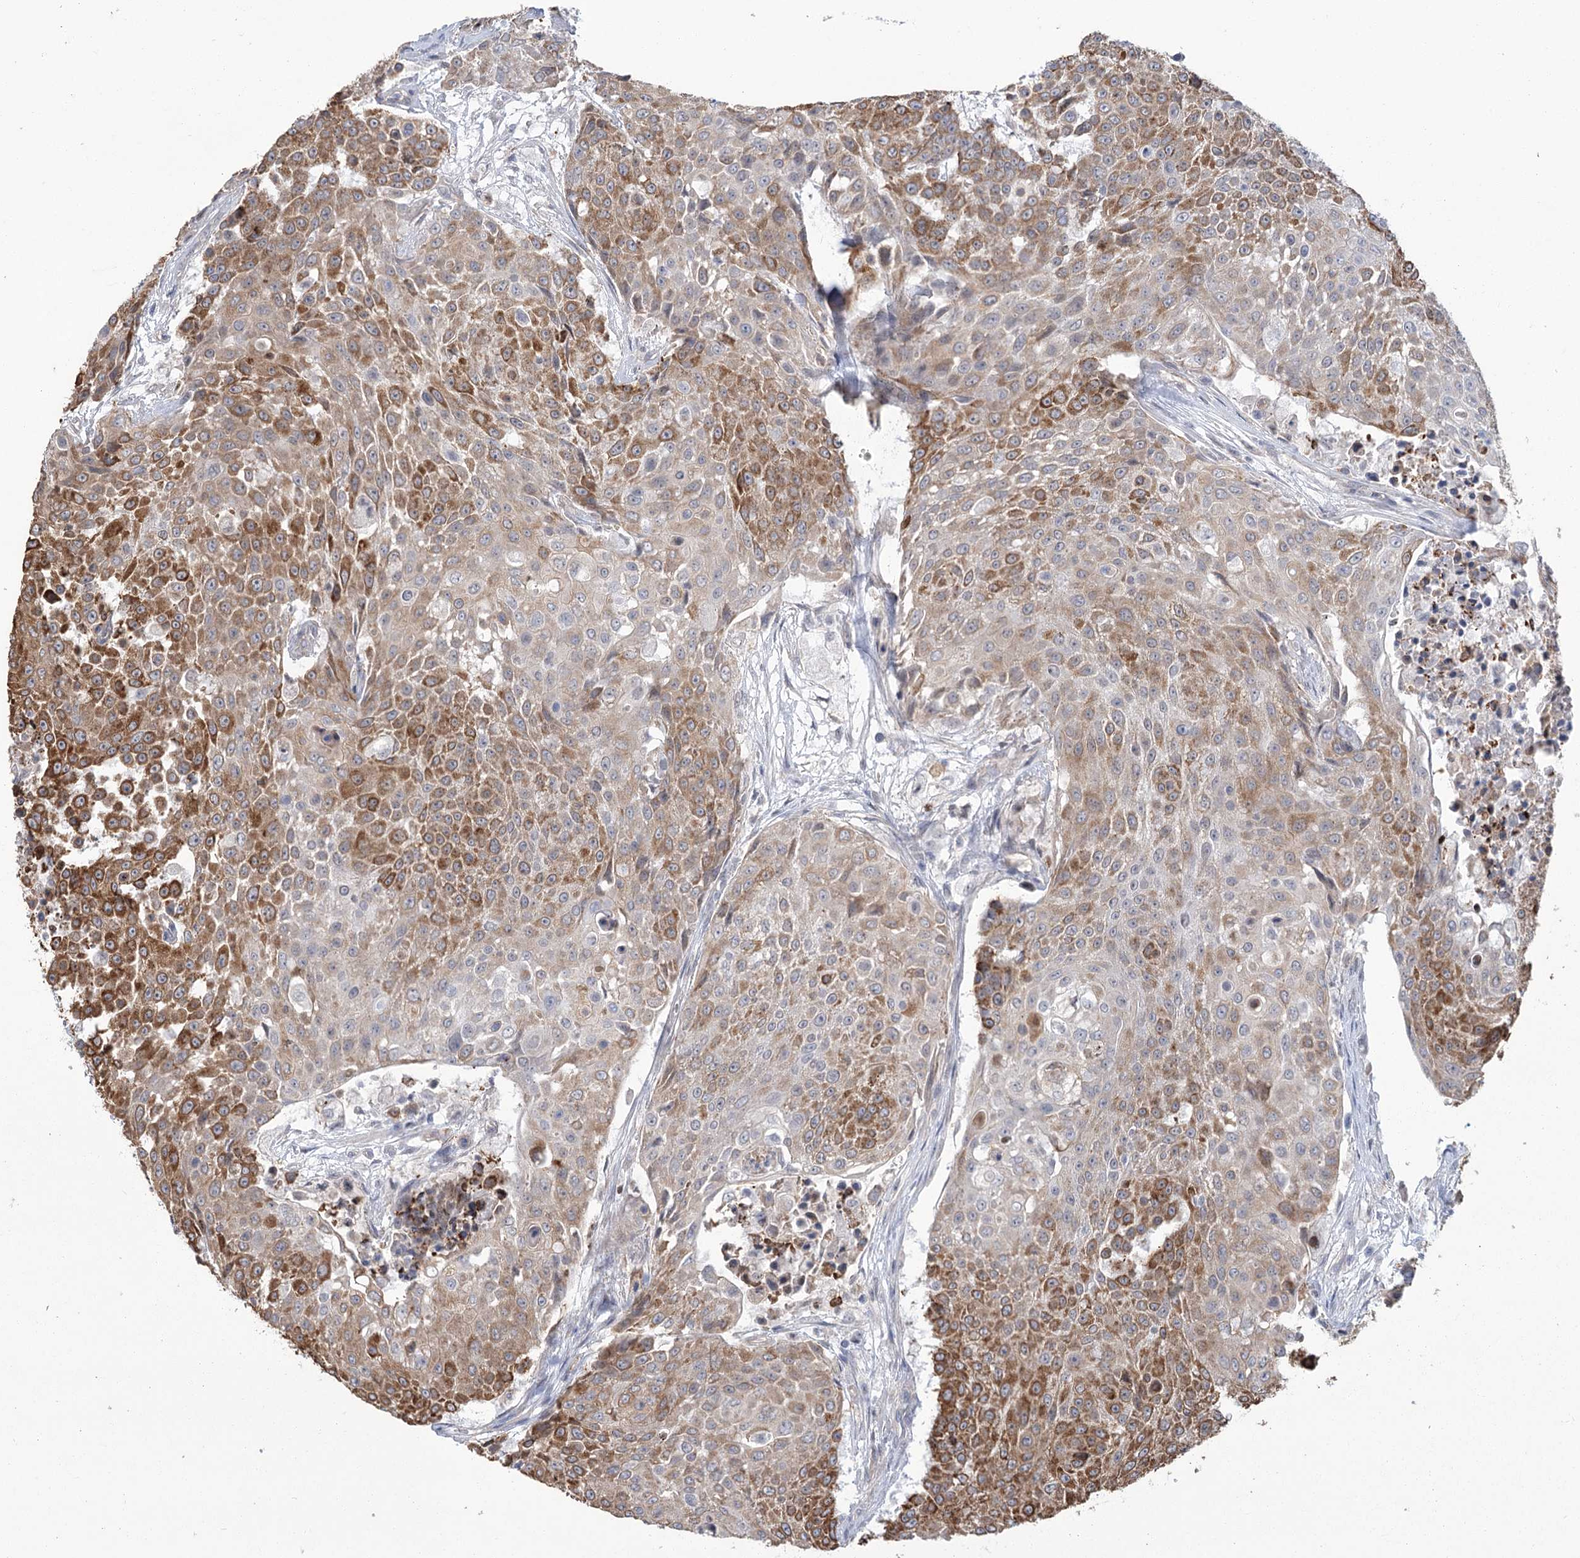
{"staining": {"intensity": "moderate", "quantity": ">75%", "location": "cytoplasmic/membranous"}, "tissue": "urothelial cancer", "cell_type": "Tumor cells", "image_type": "cancer", "snomed": [{"axis": "morphology", "description": "Urothelial carcinoma, High grade"}, {"axis": "topography", "description": "Urinary bladder"}], "caption": "A brown stain shows moderate cytoplasmic/membranous positivity of a protein in urothelial carcinoma (high-grade) tumor cells.", "gene": "THAP6", "patient": {"sex": "female", "age": 63}}